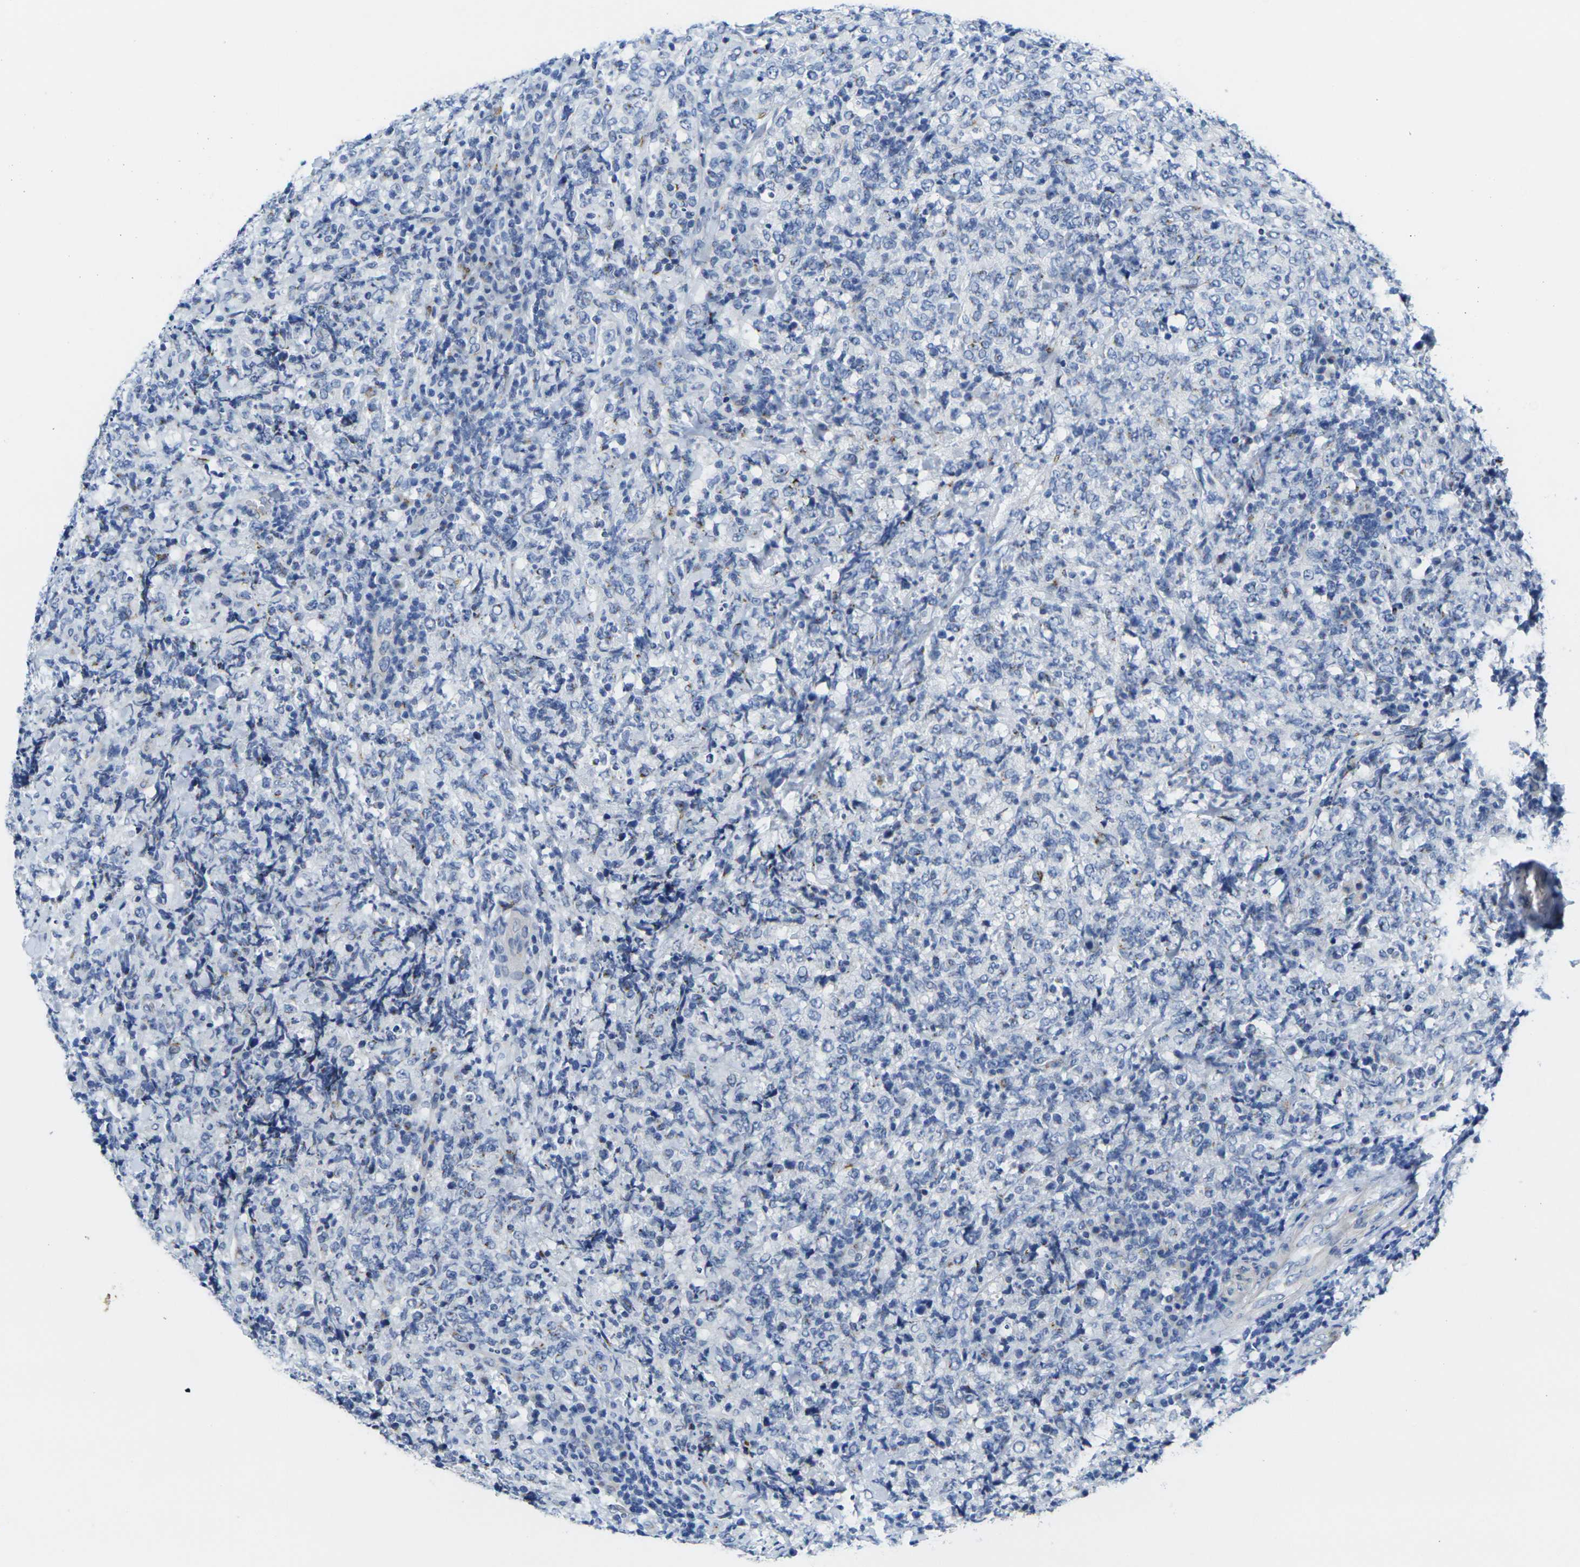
{"staining": {"intensity": "weak", "quantity": "25%-75%", "location": "cytoplasmic/membranous"}, "tissue": "lymphoma", "cell_type": "Tumor cells", "image_type": "cancer", "snomed": [{"axis": "morphology", "description": "Malignant lymphoma, non-Hodgkin's type, High grade"}, {"axis": "topography", "description": "Tonsil"}], "caption": "Weak cytoplasmic/membranous protein staining is seen in approximately 25%-75% of tumor cells in high-grade malignant lymphoma, non-Hodgkin's type.", "gene": "CRK", "patient": {"sex": "female", "age": 36}}